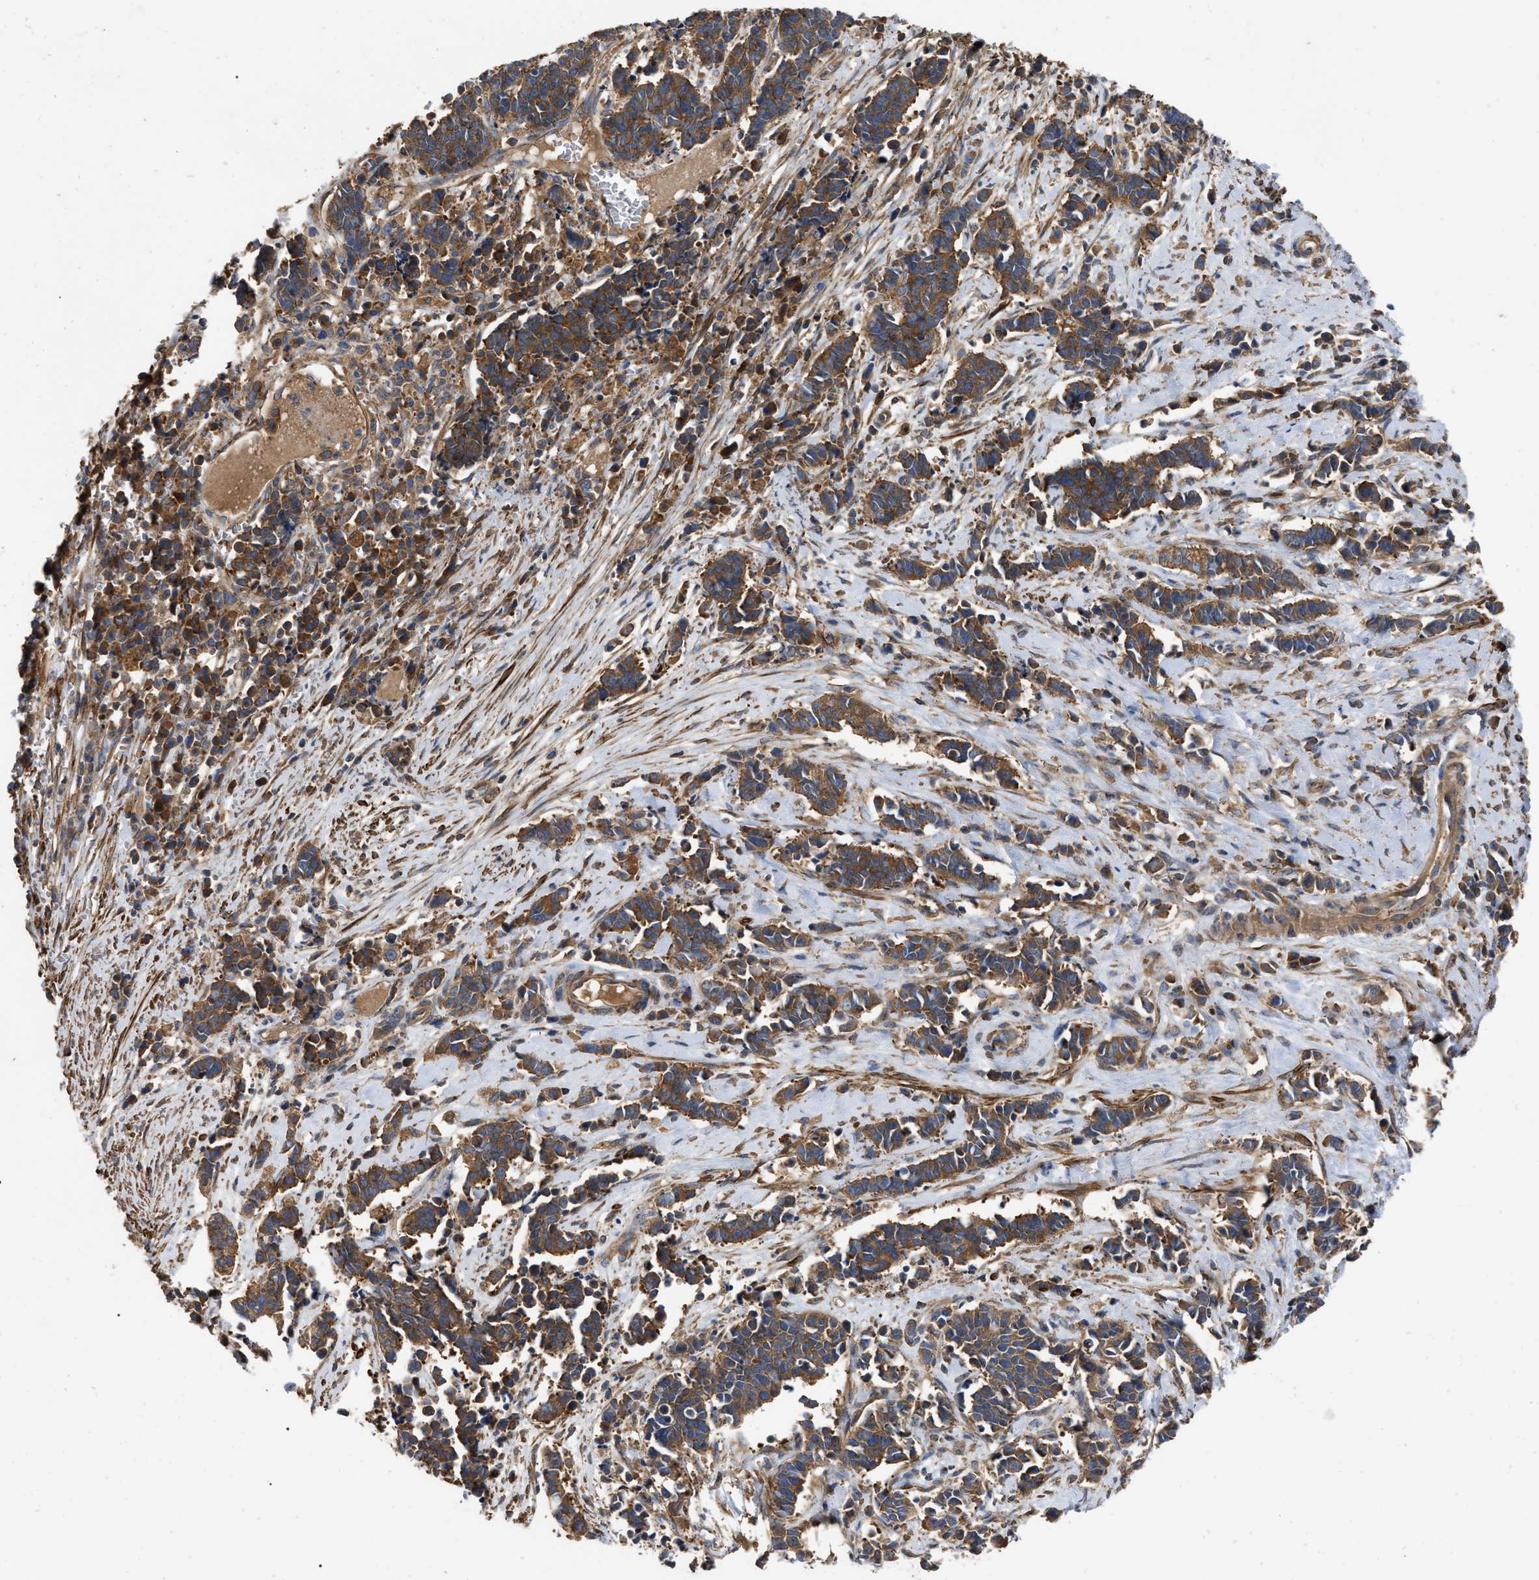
{"staining": {"intensity": "strong", "quantity": ">75%", "location": "cytoplasmic/membranous"}, "tissue": "cervical cancer", "cell_type": "Tumor cells", "image_type": "cancer", "snomed": [{"axis": "morphology", "description": "Squamous cell carcinoma, NOS"}, {"axis": "topography", "description": "Cervix"}], "caption": "Immunohistochemical staining of cervical cancer (squamous cell carcinoma) demonstrates high levels of strong cytoplasmic/membranous staining in approximately >75% of tumor cells.", "gene": "RABEP1", "patient": {"sex": "female", "age": 35}}